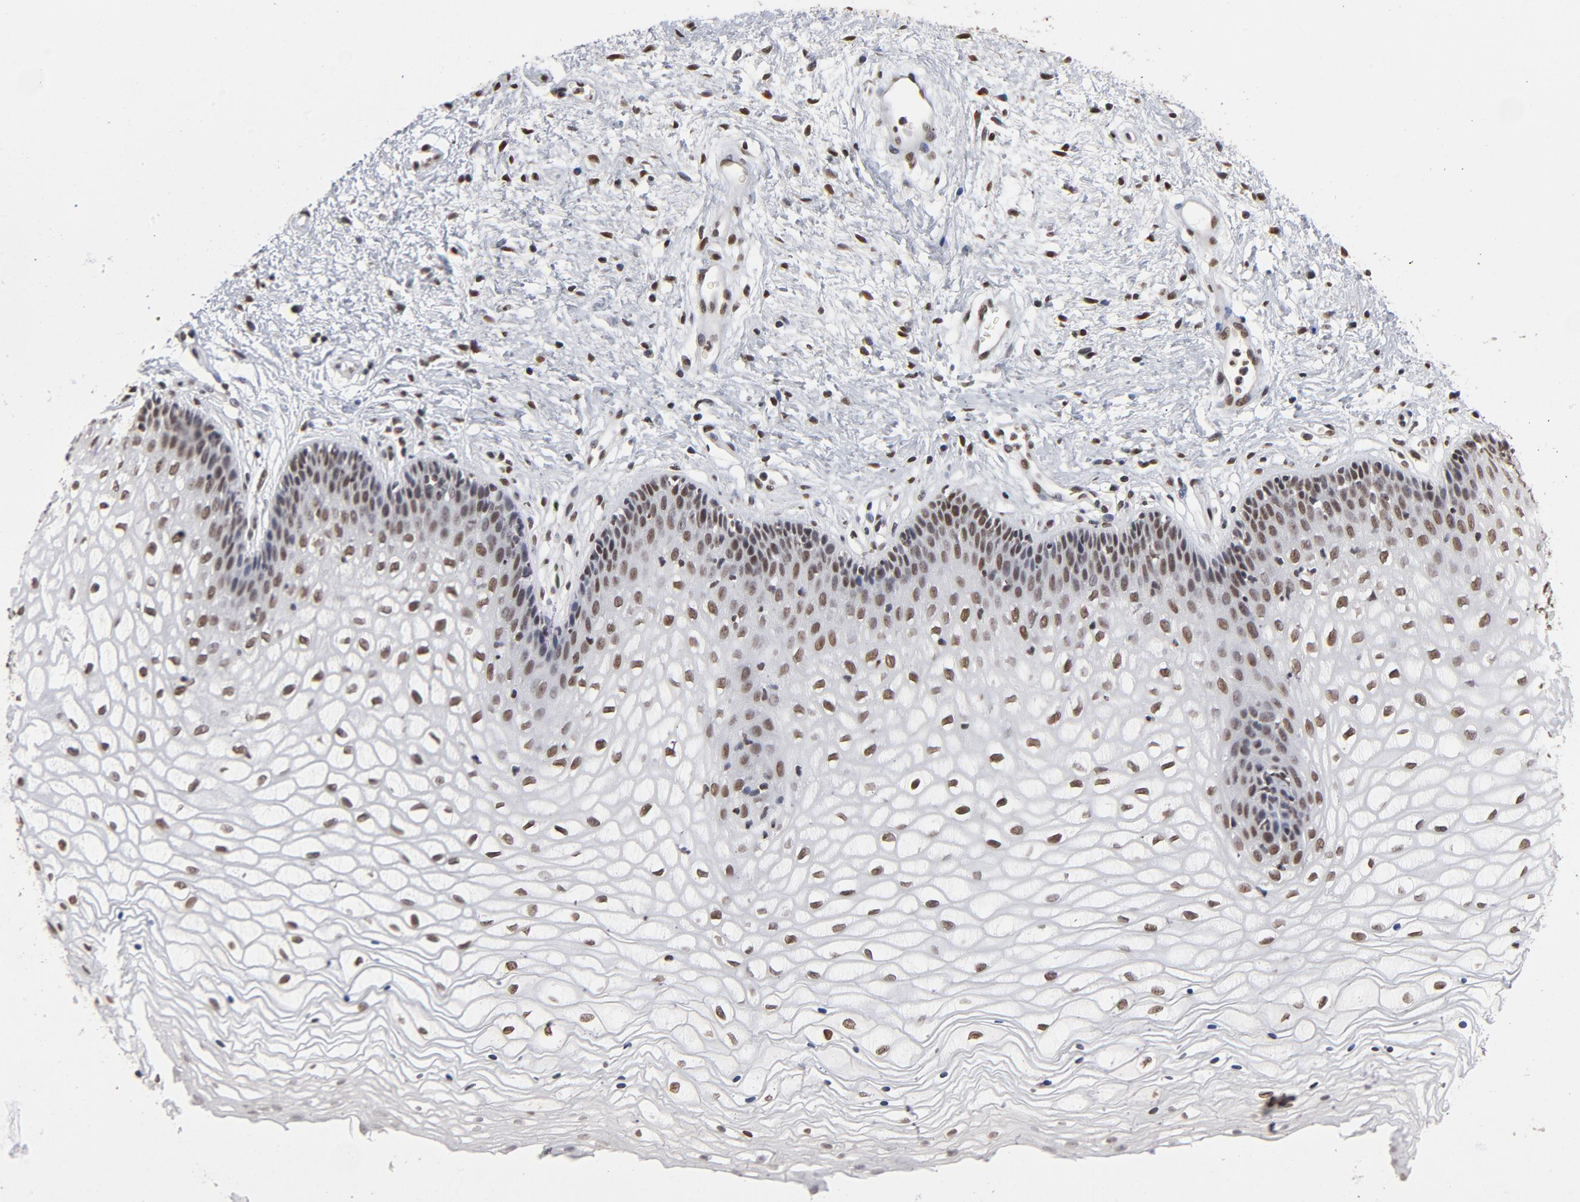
{"staining": {"intensity": "moderate", "quantity": ">75%", "location": "nuclear"}, "tissue": "vagina", "cell_type": "Squamous epithelial cells", "image_type": "normal", "snomed": [{"axis": "morphology", "description": "Normal tissue, NOS"}, {"axis": "topography", "description": "Vagina"}], "caption": "Vagina stained for a protein shows moderate nuclear positivity in squamous epithelial cells.", "gene": "TP53BP1", "patient": {"sex": "female", "age": 34}}